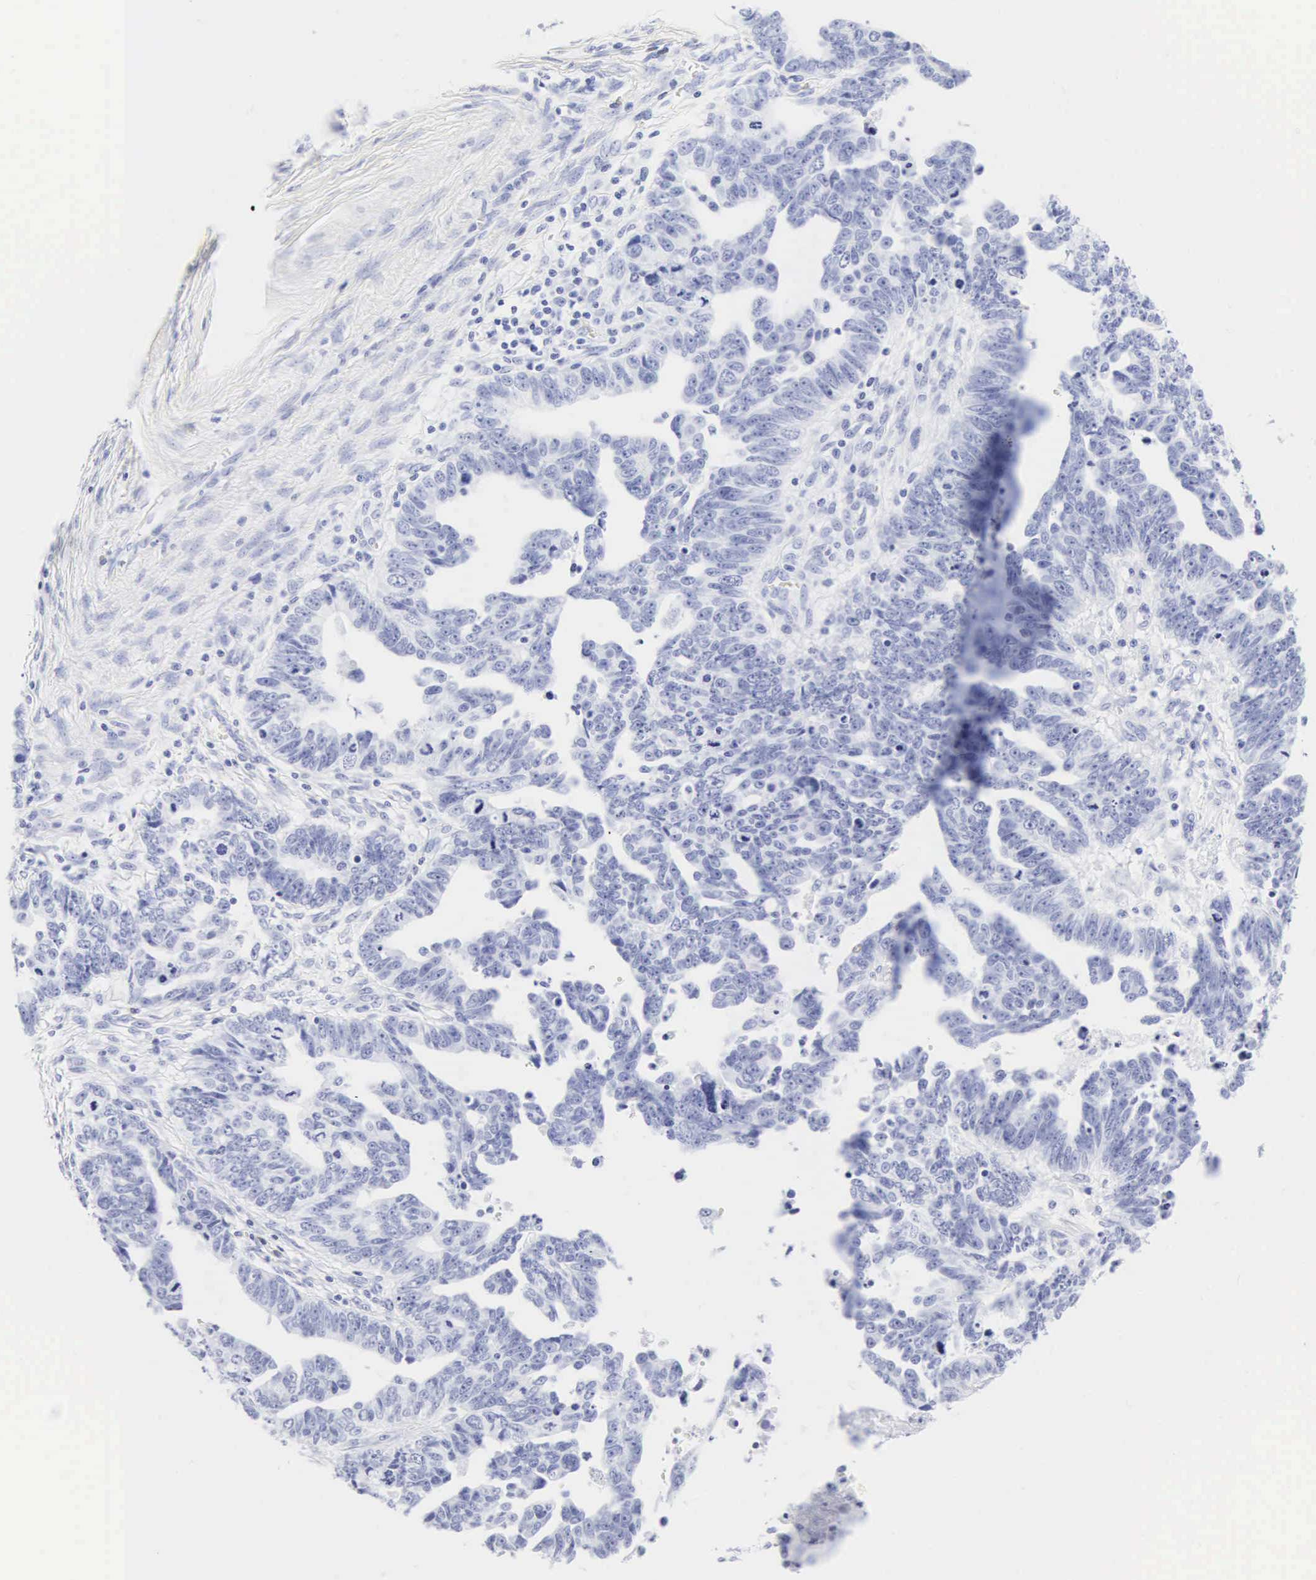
{"staining": {"intensity": "negative", "quantity": "none", "location": "none"}, "tissue": "ovarian cancer", "cell_type": "Tumor cells", "image_type": "cancer", "snomed": [{"axis": "morphology", "description": "Carcinoma, endometroid"}, {"axis": "morphology", "description": "Cystadenocarcinoma, serous, NOS"}, {"axis": "topography", "description": "Ovary"}], "caption": "Tumor cells are negative for protein expression in human serous cystadenocarcinoma (ovarian).", "gene": "CGB3", "patient": {"sex": "female", "age": 45}}